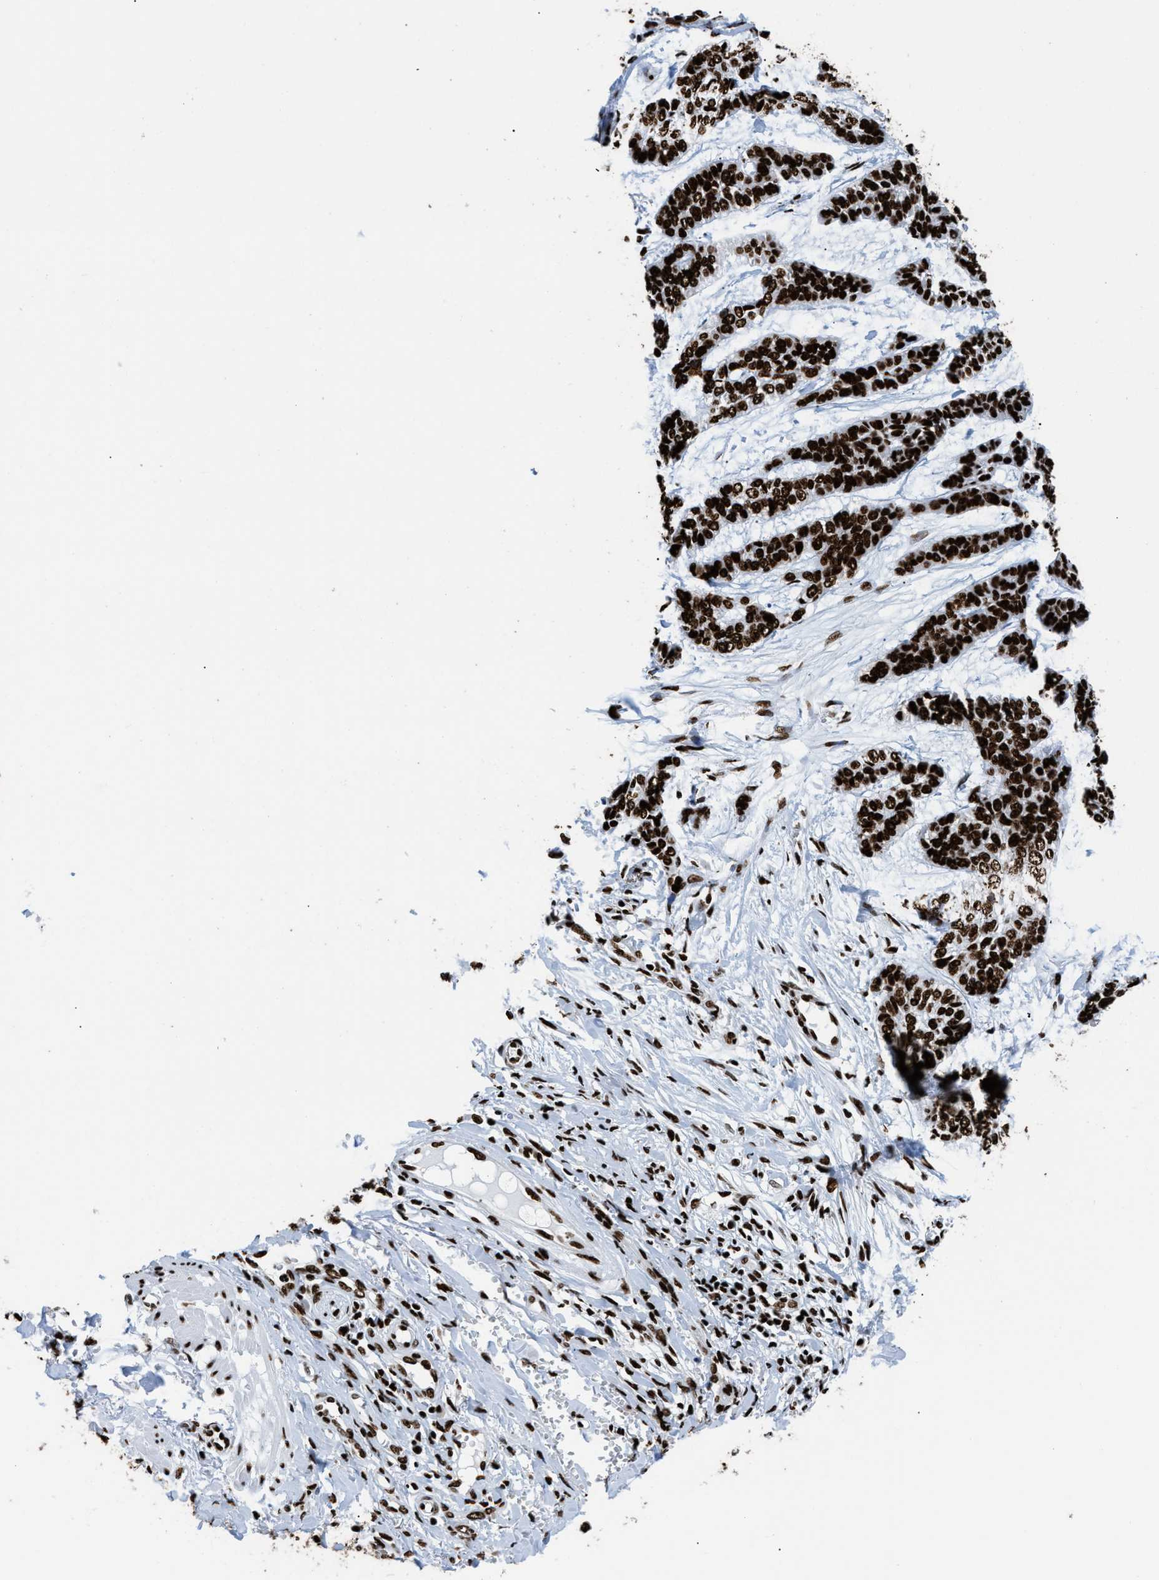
{"staining": {"intensity": "strong", "quantity": ">75%", "location": "nuclear"}, "tissue": "skin cancer", "cell_type": "Tumor cells", "image_type": "cancer", "snomed": [{"axis": "morphology", "description": "Basal cell carcinoma"}, {"axis": "topography", "description": "Skin"}], "caption": "Skin basal cell carcinoma was stained to show a protein in brown. There is high levels of strong nuclear positivity in about >75% of tumor cells.", "gene": "HNRNPM", "patient": {"sex": "female", "age": 64}}